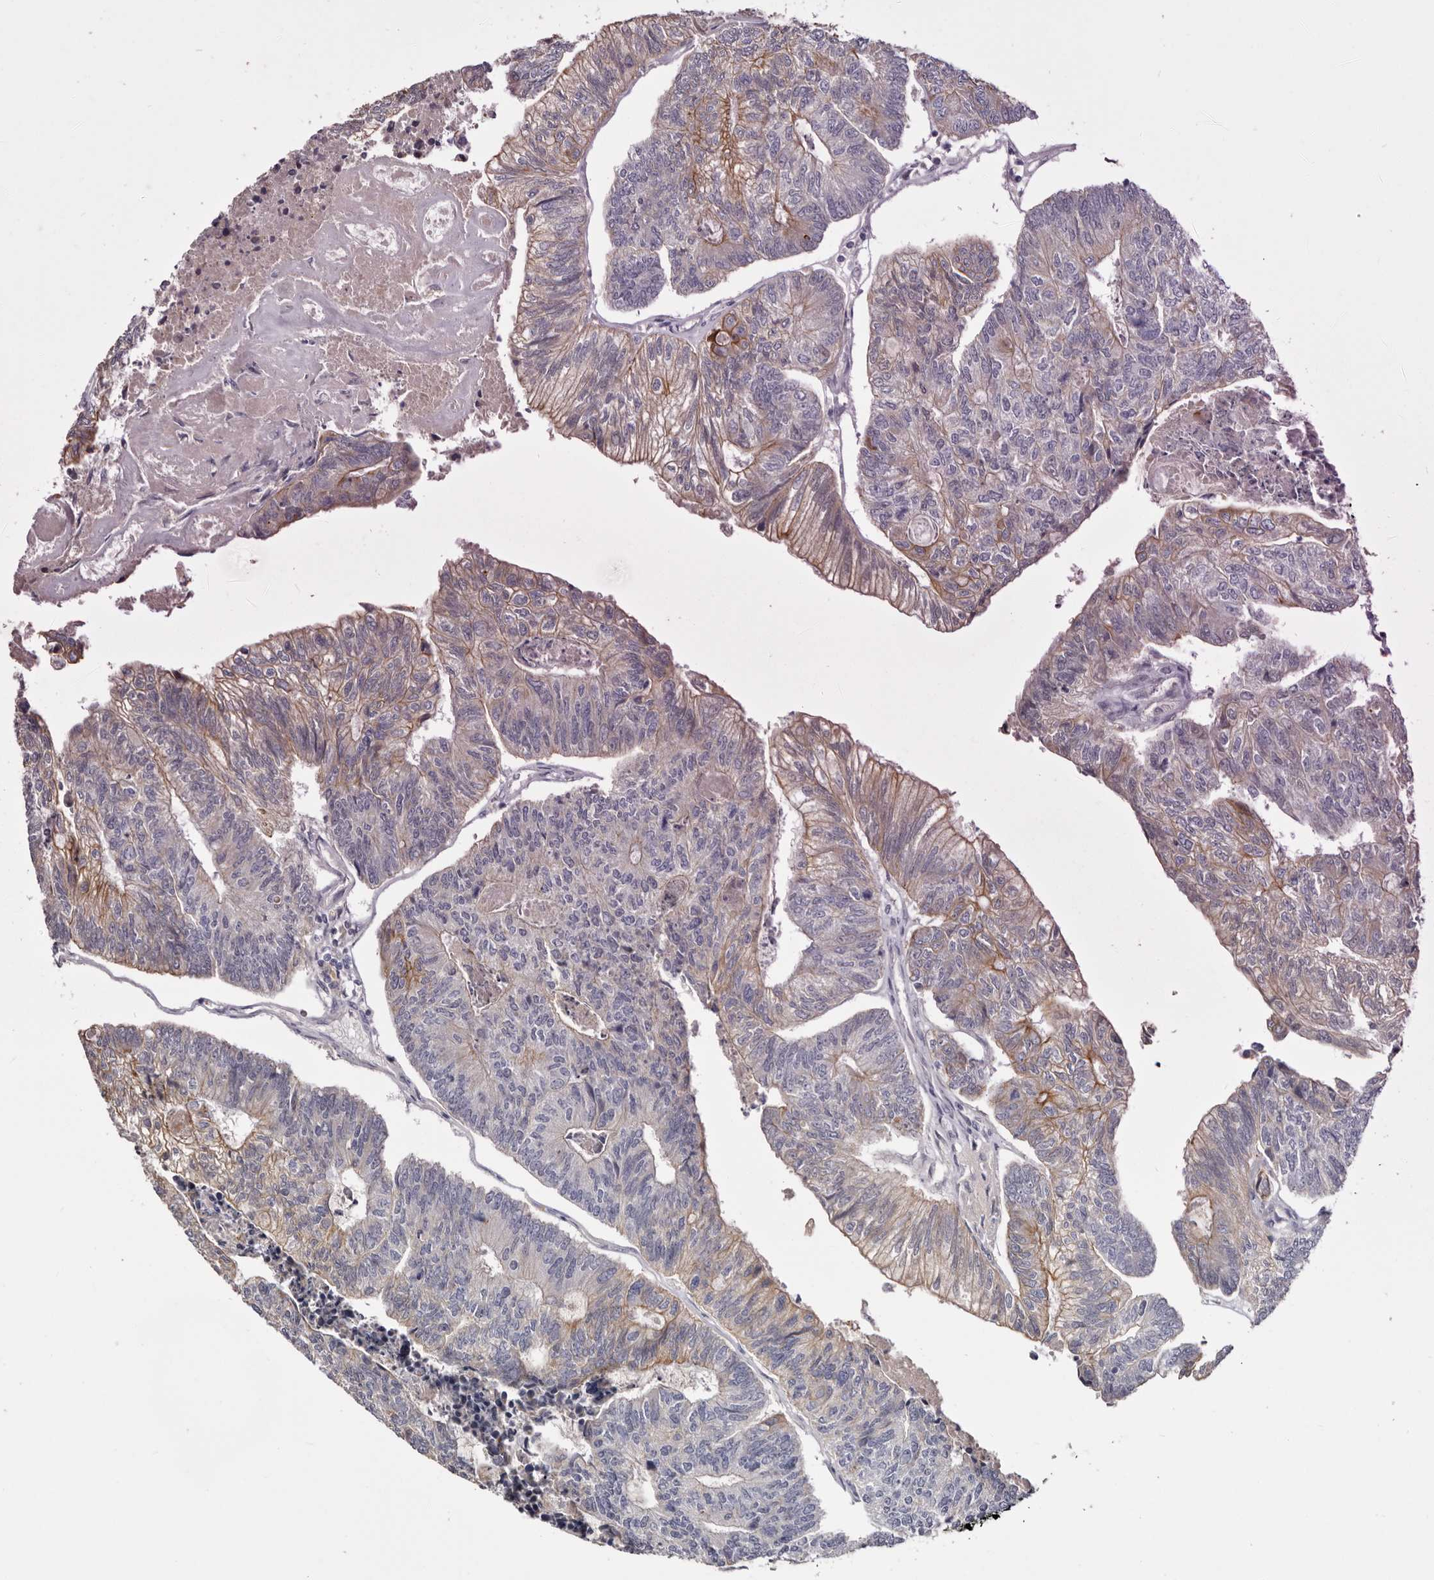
{"staining": {"intensity": "moderate", "quantity": "25%-75%", "location": "cytoplasmic/membranous"}, "tissue": "colorectal cancer", "cell_type": "Tumor cells", "image_type": "cancer", "snomed": [{"axis": "morphology", "description": "Adenocarcinoma, NOS"}, {"axis": "topography", "description": "Colon"}], "caption": "Tumor cells demonstrate moderate cytoplasmic/membranous expression in approximately 25%-75% of cells in adenocarcinoma (colorectal). The protein of interest is stained brown, and the nuclei are stained in blue (DAB IHC with brightfield microscopy, high magnification).", "gene": "STK16", "patient": {"sex": "female", "age": 67}}